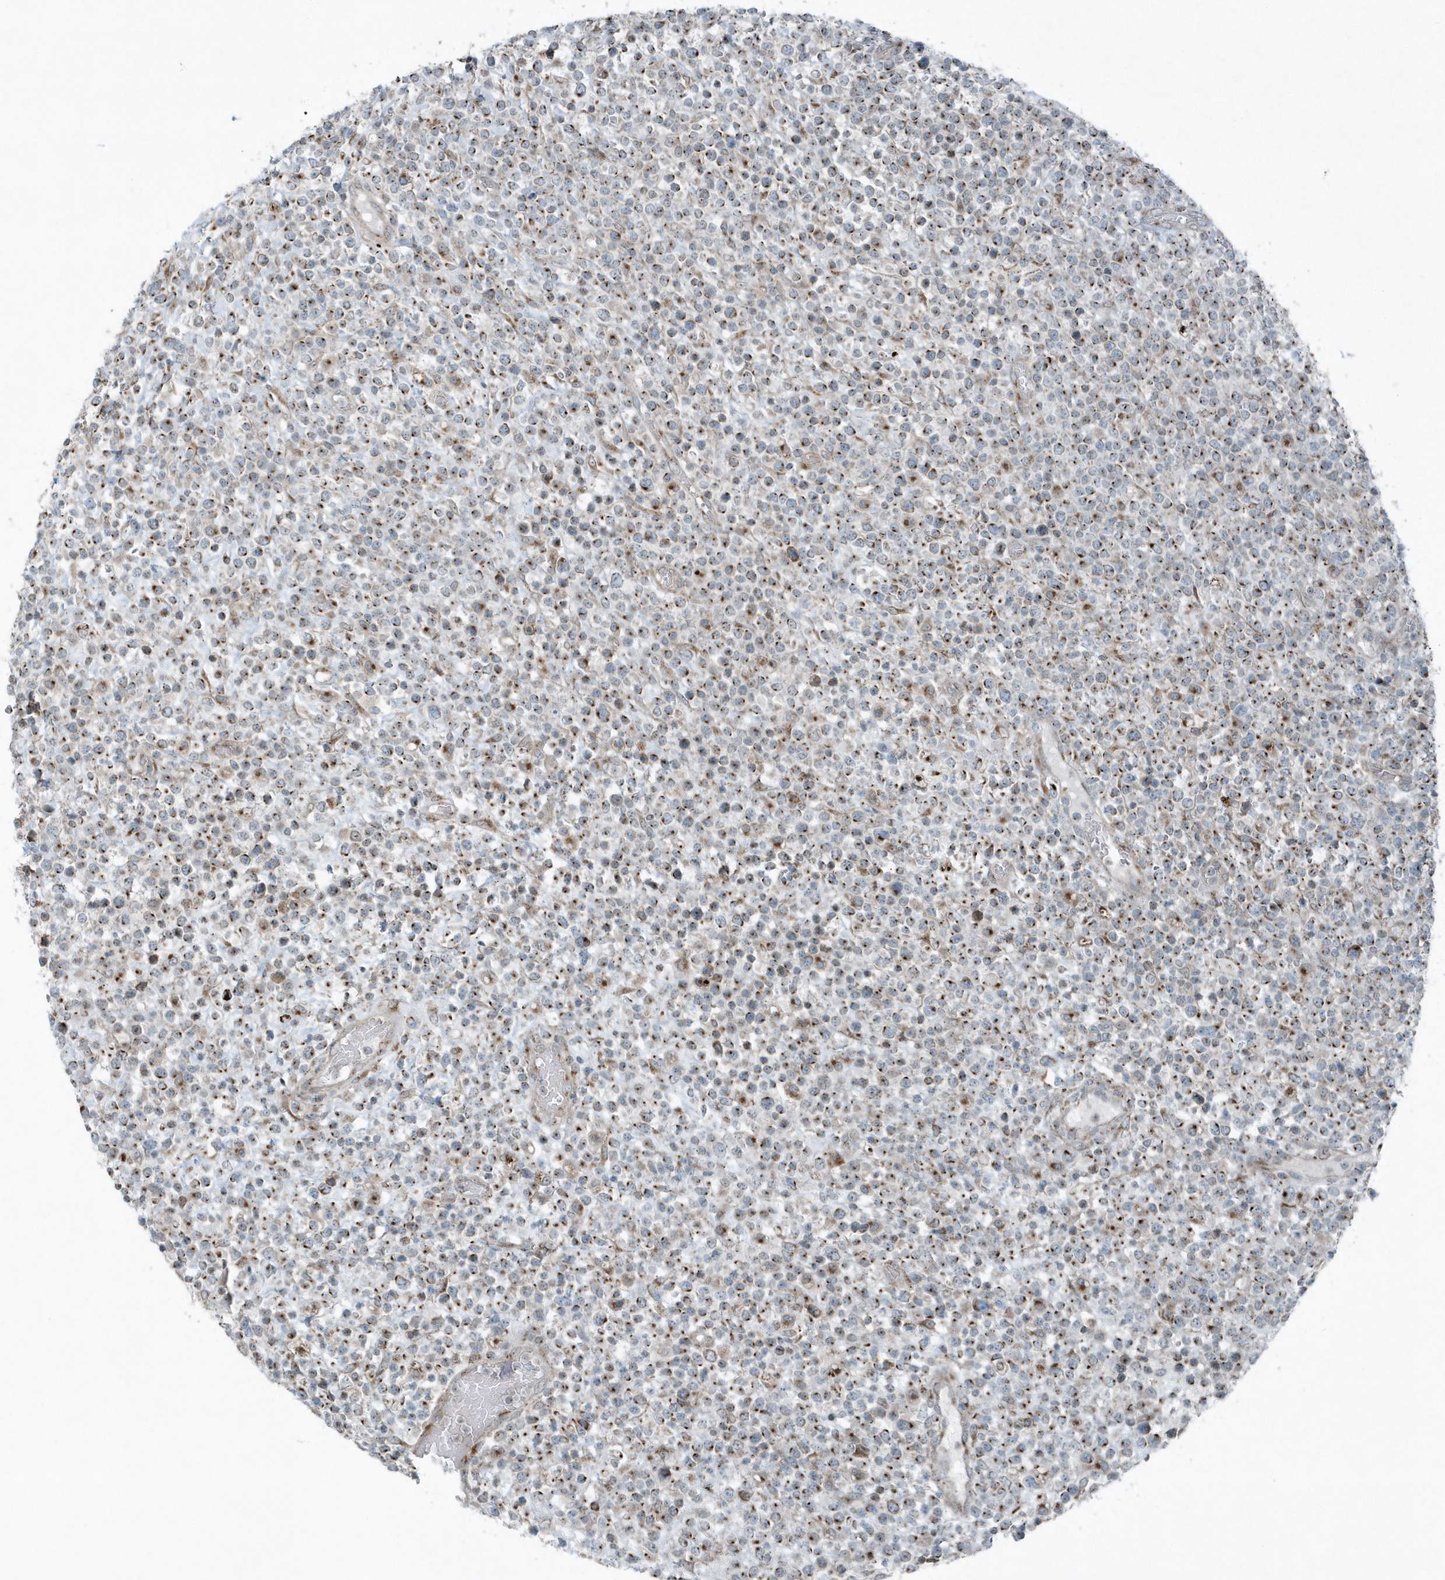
{"staining": {"intensity": "strong", "quantity": "25%-75%", "location": "cytoplasmic/membranous"}, "tissue": "lymphoma", "cell_type": "Tumor cells", "image_type": "cancer", "snomed": [{"axis": "morphology", "description": "Malignant lymphoma, non-Hodgkin's type, High grade"}, {"axis": "topography", "description": "Colon"}], "caption": "DAB immunohistochemical staining of human lymphoma demonstrates strong cytoplasmic/membranous protein expression in about 25%-75% of tumor cells. (DAB (3,3'-diaminobenzidine) IHC with brightfield microscopy, high magnification).", "gene": "GCC2", "patient": {"sex": "female", "age": 53}}